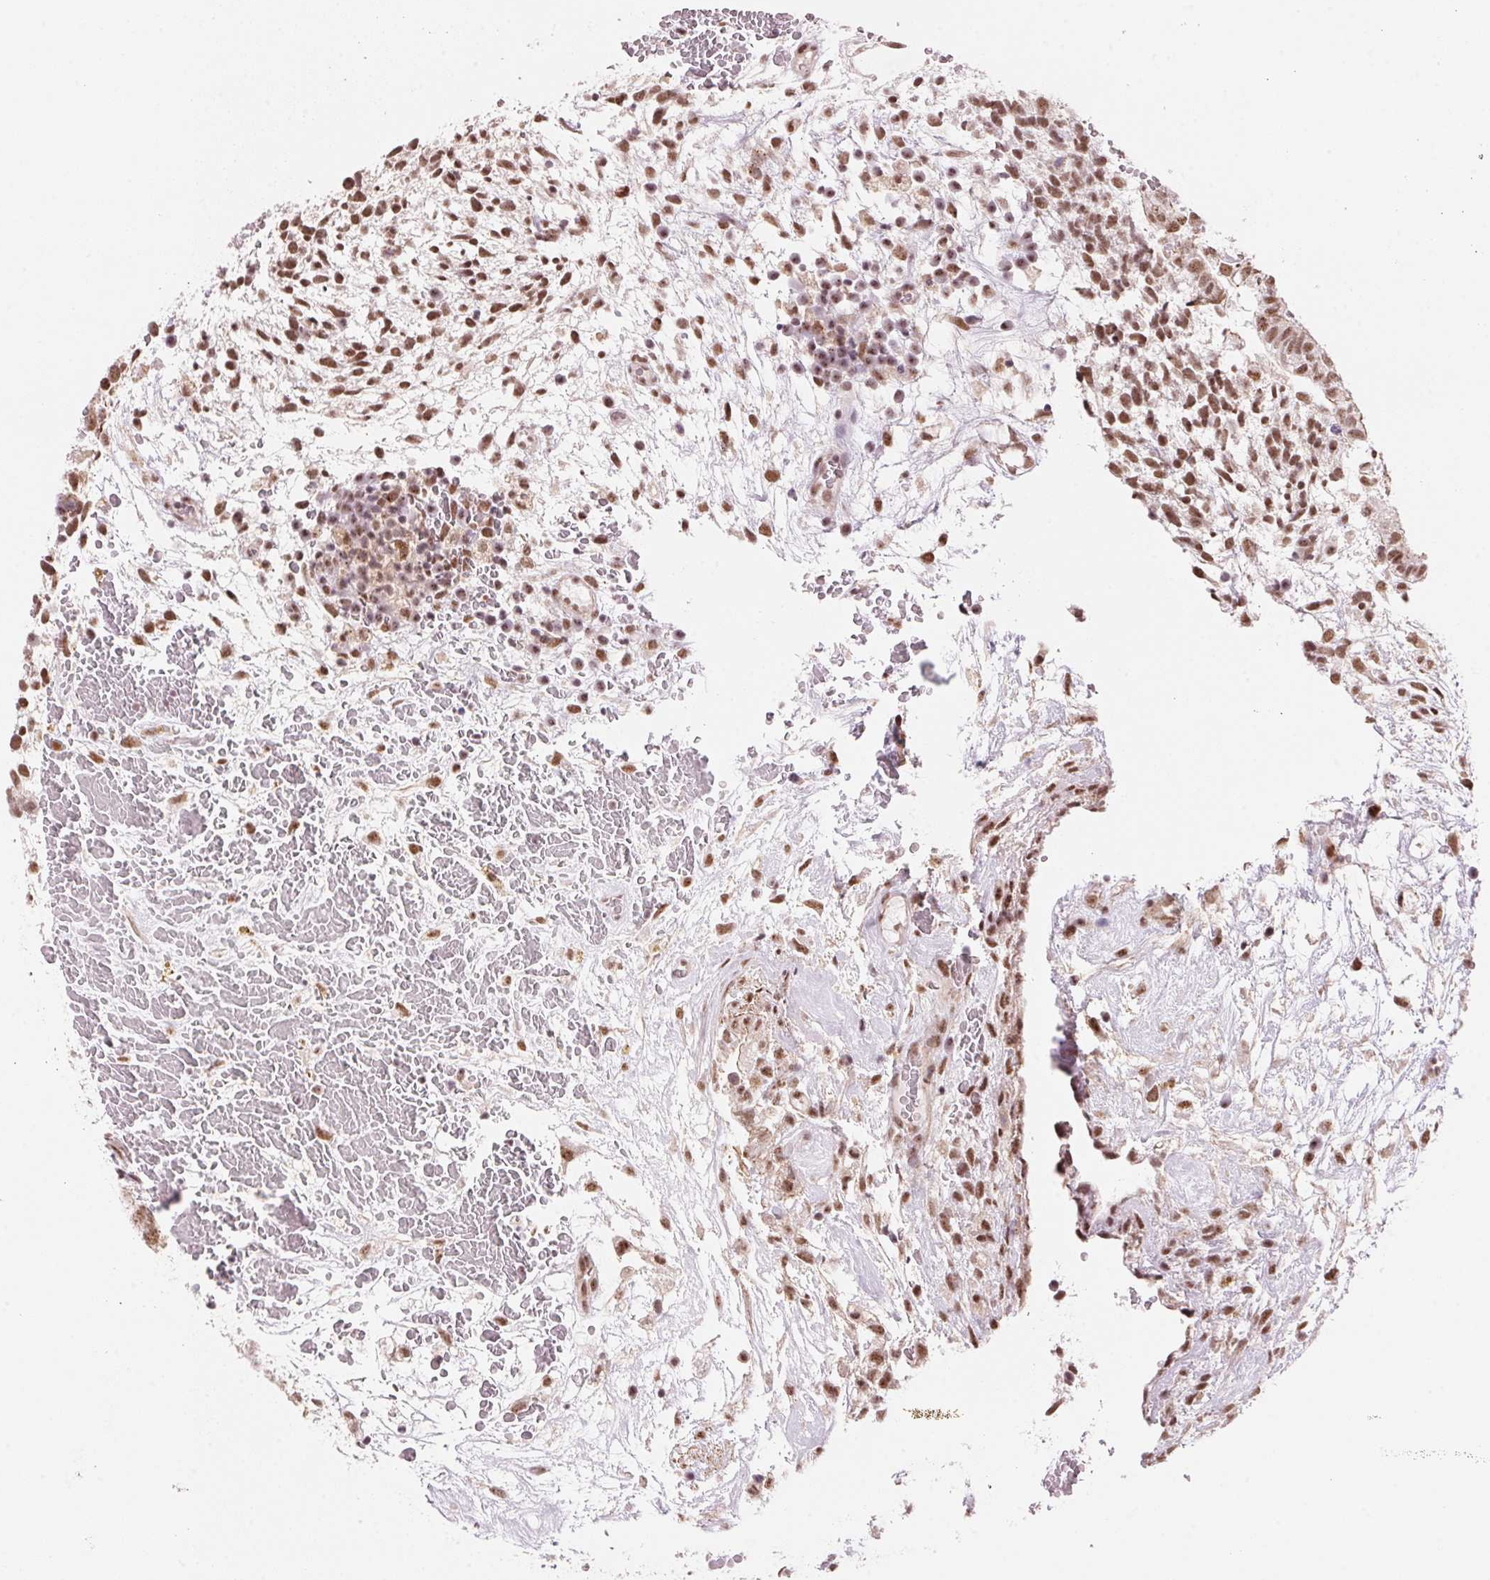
{"staining": {"intensity": "moderate", "quantity": ">75%", "location": "cytoplasmic/membranous,nuclear"}, "tissue": "testis cancer", "cell_type": "Tumor cells", "image_type": "cancer", "snomed": [{"axis": "morphology", "description": "Normal tissue, NOS"}, {"axis": "morphology", "description": "Carcinoma, Embryonal, NOS"}, {"axis": "topography", "description": "Testis"}], "caption": "Human testis cancer stained with a brown dye shows moderate cytoplasmic/membranous and nuclear positive staining in about >75% of tumor cells.", "gene": "HNRNPDL", "patient": {"sex": "male", "age": 32}}